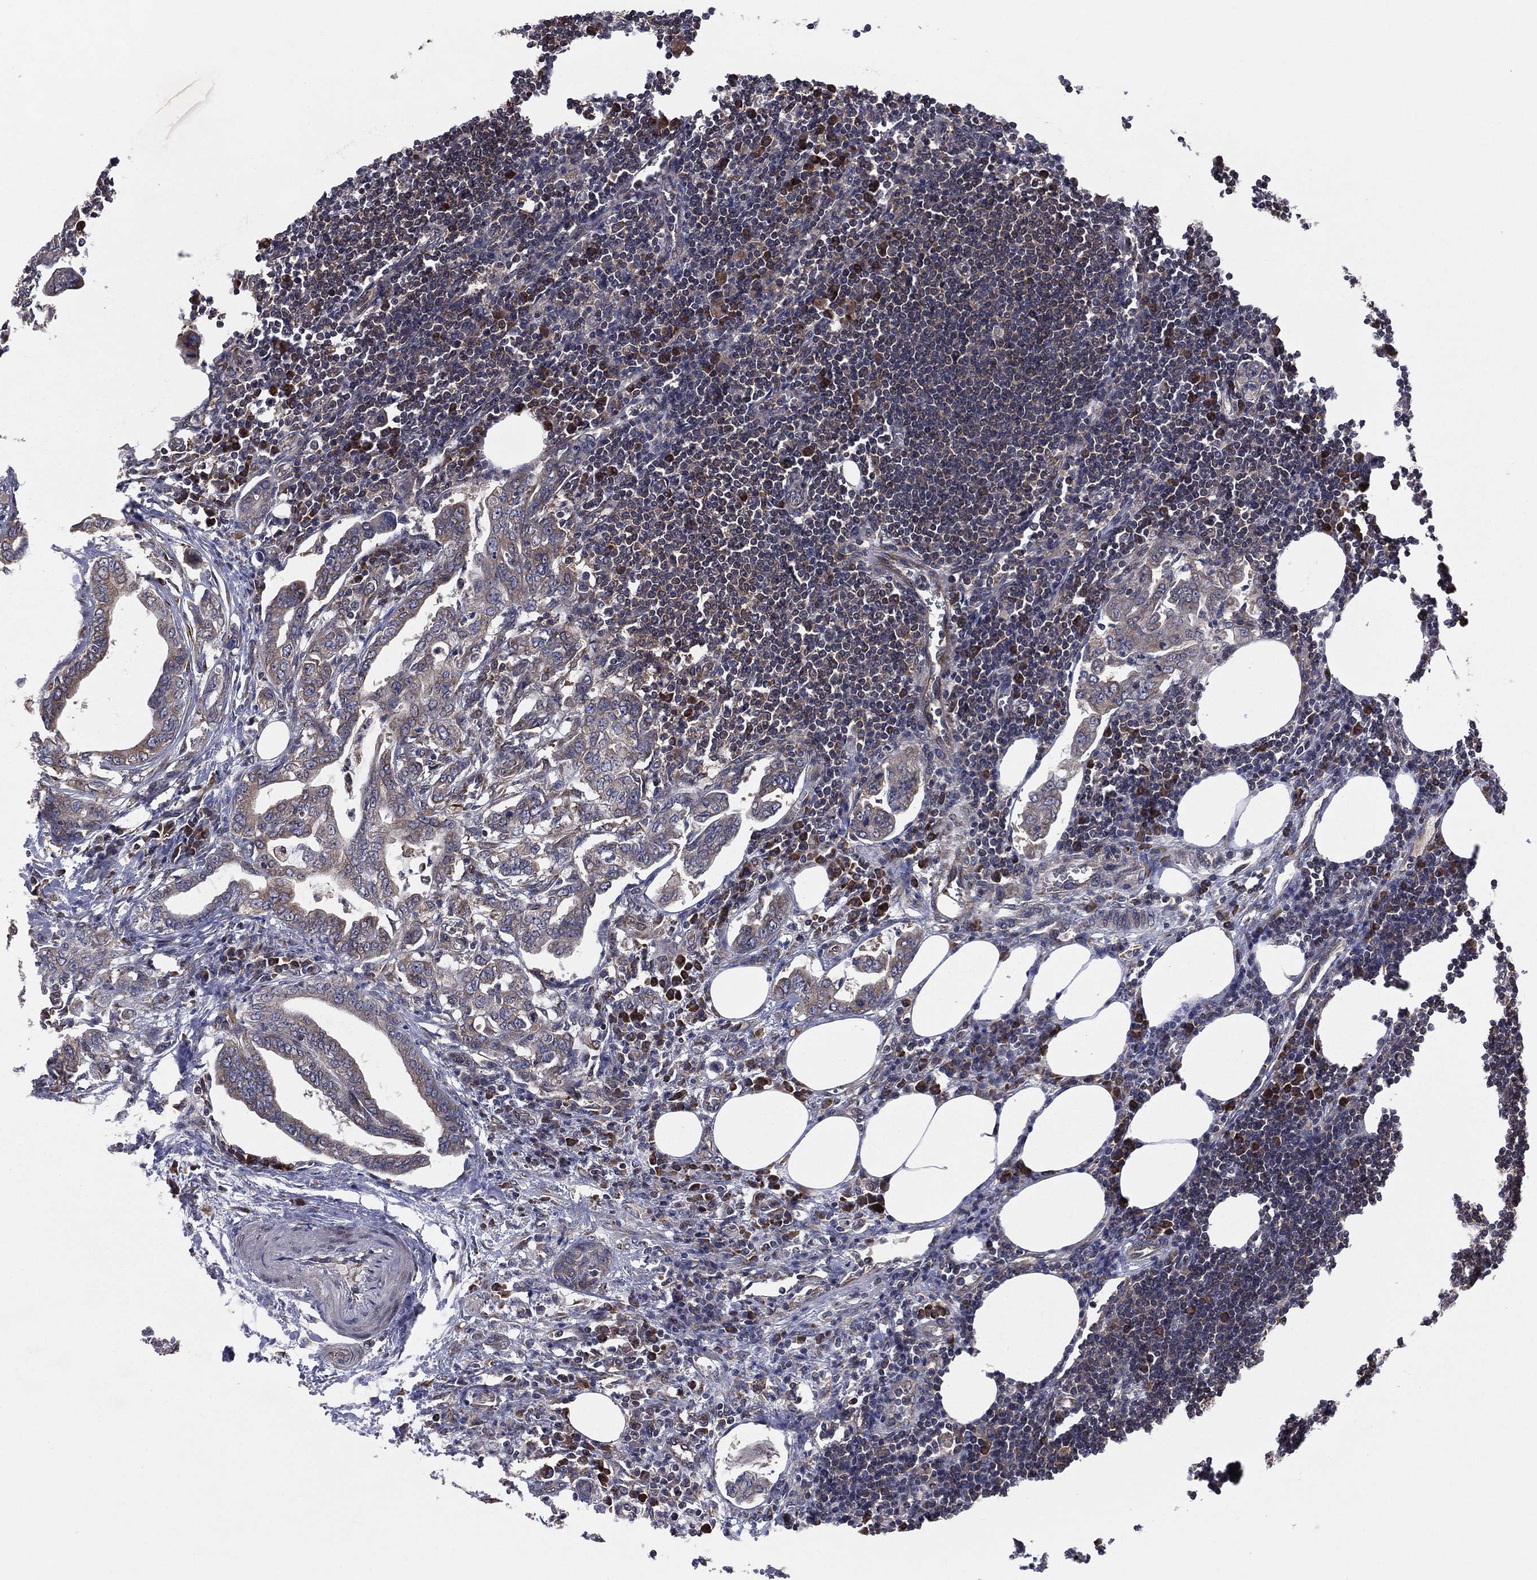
{"staining": {"intensity": "negative", "quantity": "none", "location": "none"}, "tissue": "lymph node", "cell_type": "Non-germinal center cells", "image_type": "normal", "snomed": [{"axis": "morphology", "description": "Normal tissue, NOS"}, {"axis": "topography", "description": "Lymph node"}], "caption": "An image of human lymph node is negative for staining in non-germinal center cells.", "gene": "C2orf76", "patient": {"sex": "female", "age": 67}}